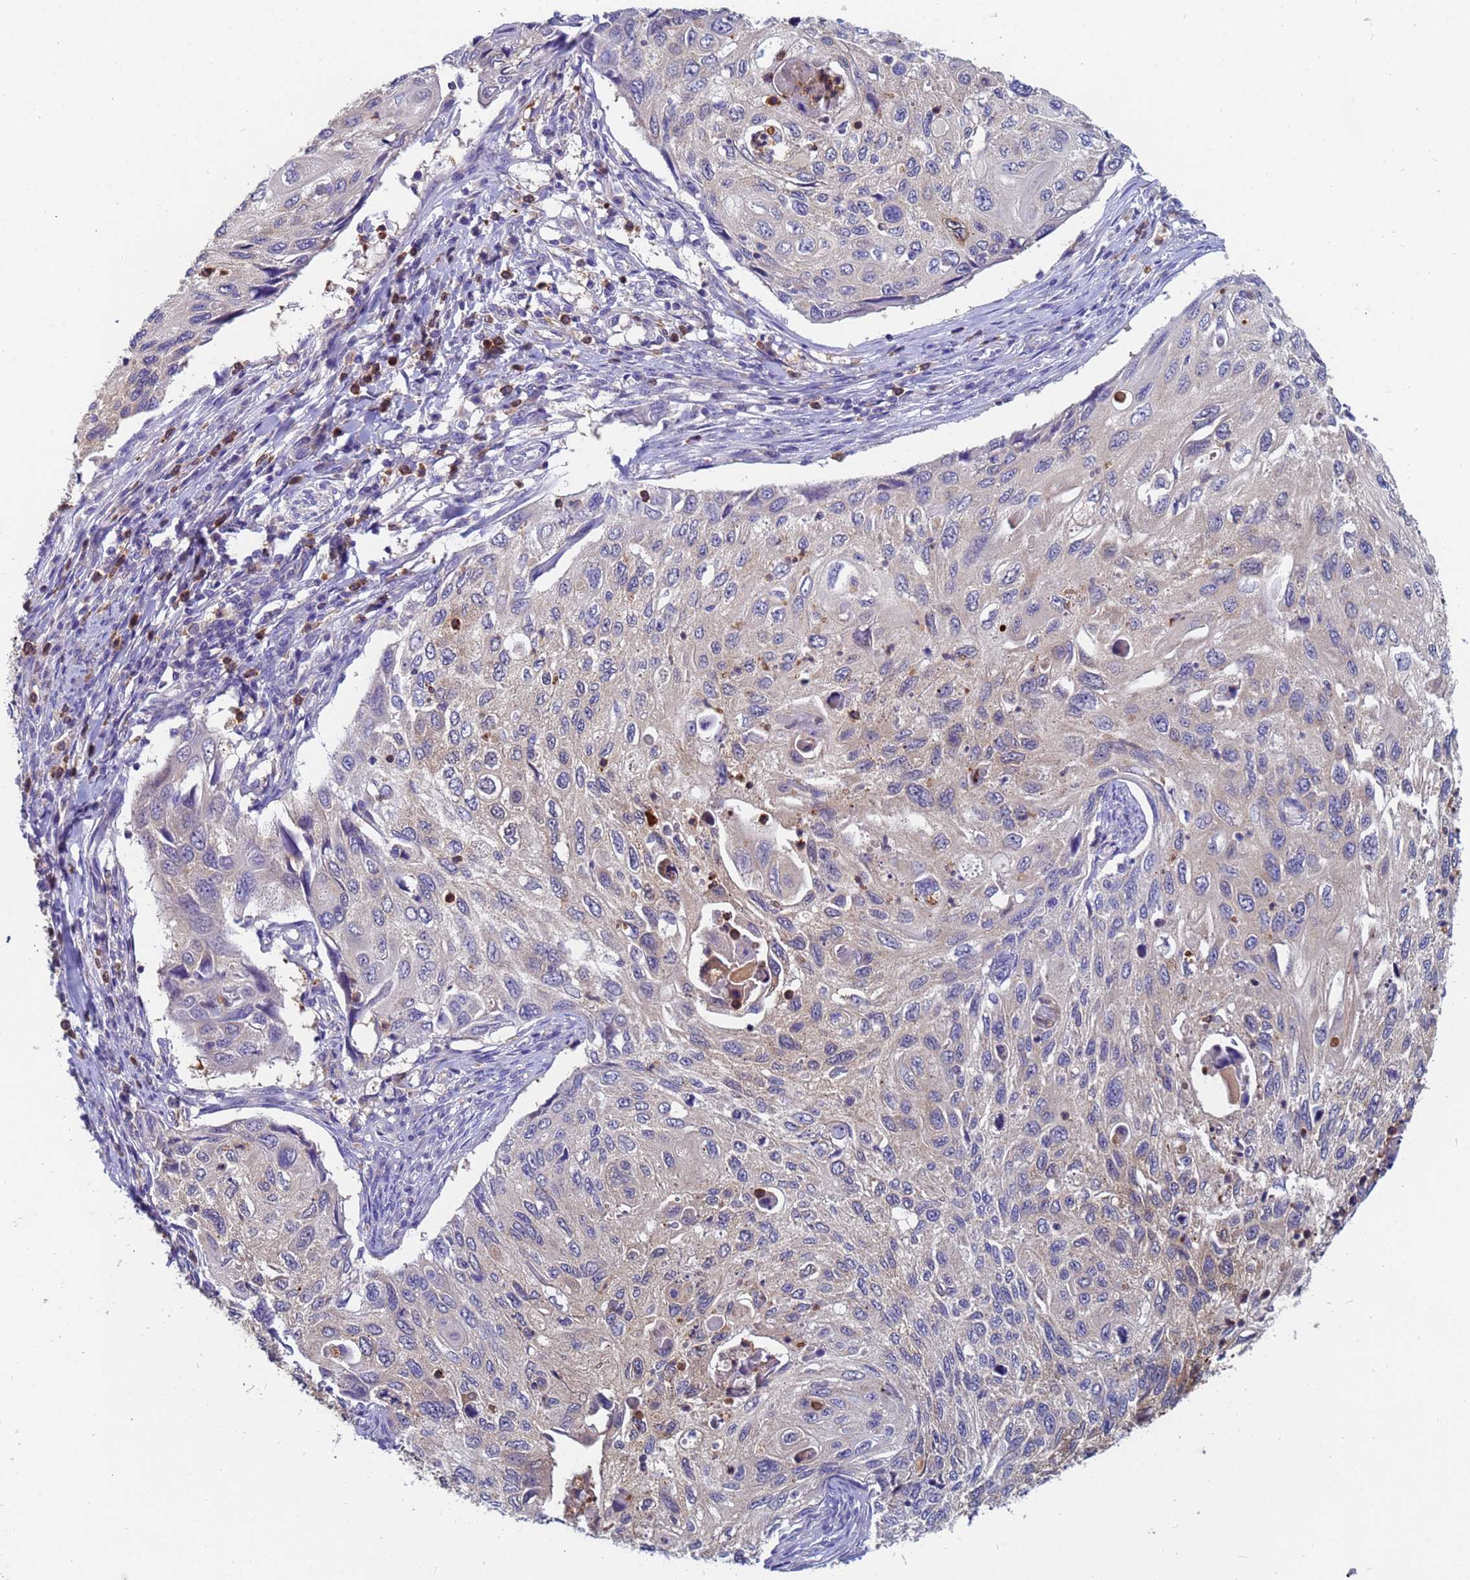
{"staining": {"intensity": "negative", "quantity": "none", "location": "none"}, "tissue": "cervical cancer", "cell_type": "Tumor cells", "image_type": "cancer", "snomed": [{"axis": "morphology", "description": "Squamous cell carcinoma, NOS"}, {"axis": "topography", "description": "Cervix"}], "caption": "The immunohistochemistry (IHC) photomicrograph has no significant staining in tumor cells of cervical cancer (squamous cell carcinoma) tissue.", "gene": "TTLL11", "patient": {"sex": "female", "age": 70}}